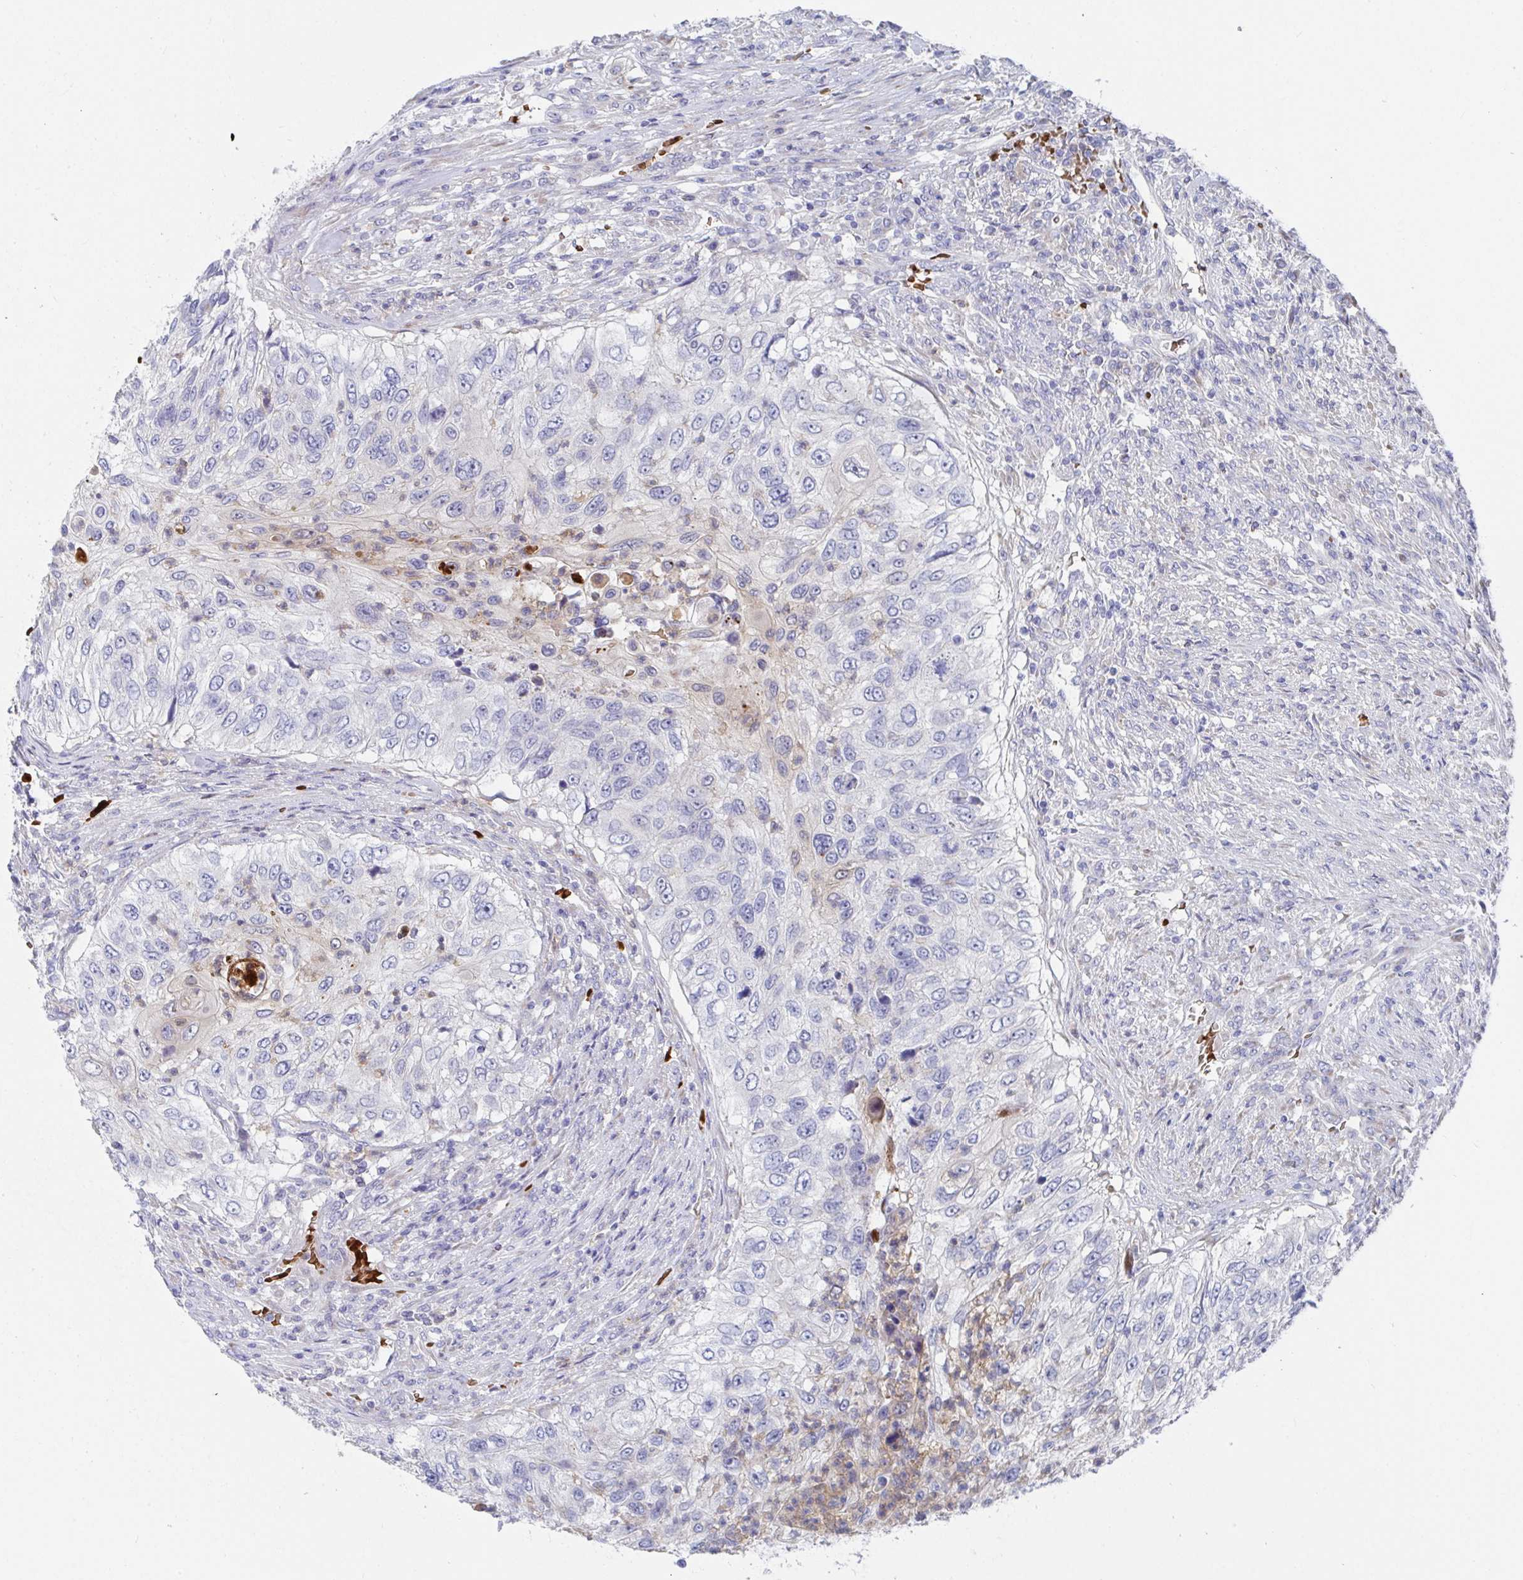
{"staining": {"intensity": "negative", "quantity": "none", "location": "none"}, "tissue": "urothelial cancer", "cell_type": "Tumor cells", "image_type": "cancer", "snomed": [{"axis": "morphology", "description": "Urothelial carcinoma, High grade"}, {"axis": "topography", "description": "Urinary bladder"}], "caption": "There is no significant positivity in tumor cells of high-grade urothelial carcinoma.", "gene": "CLDN8", "patient": {"sex": "female", "age": 60}}